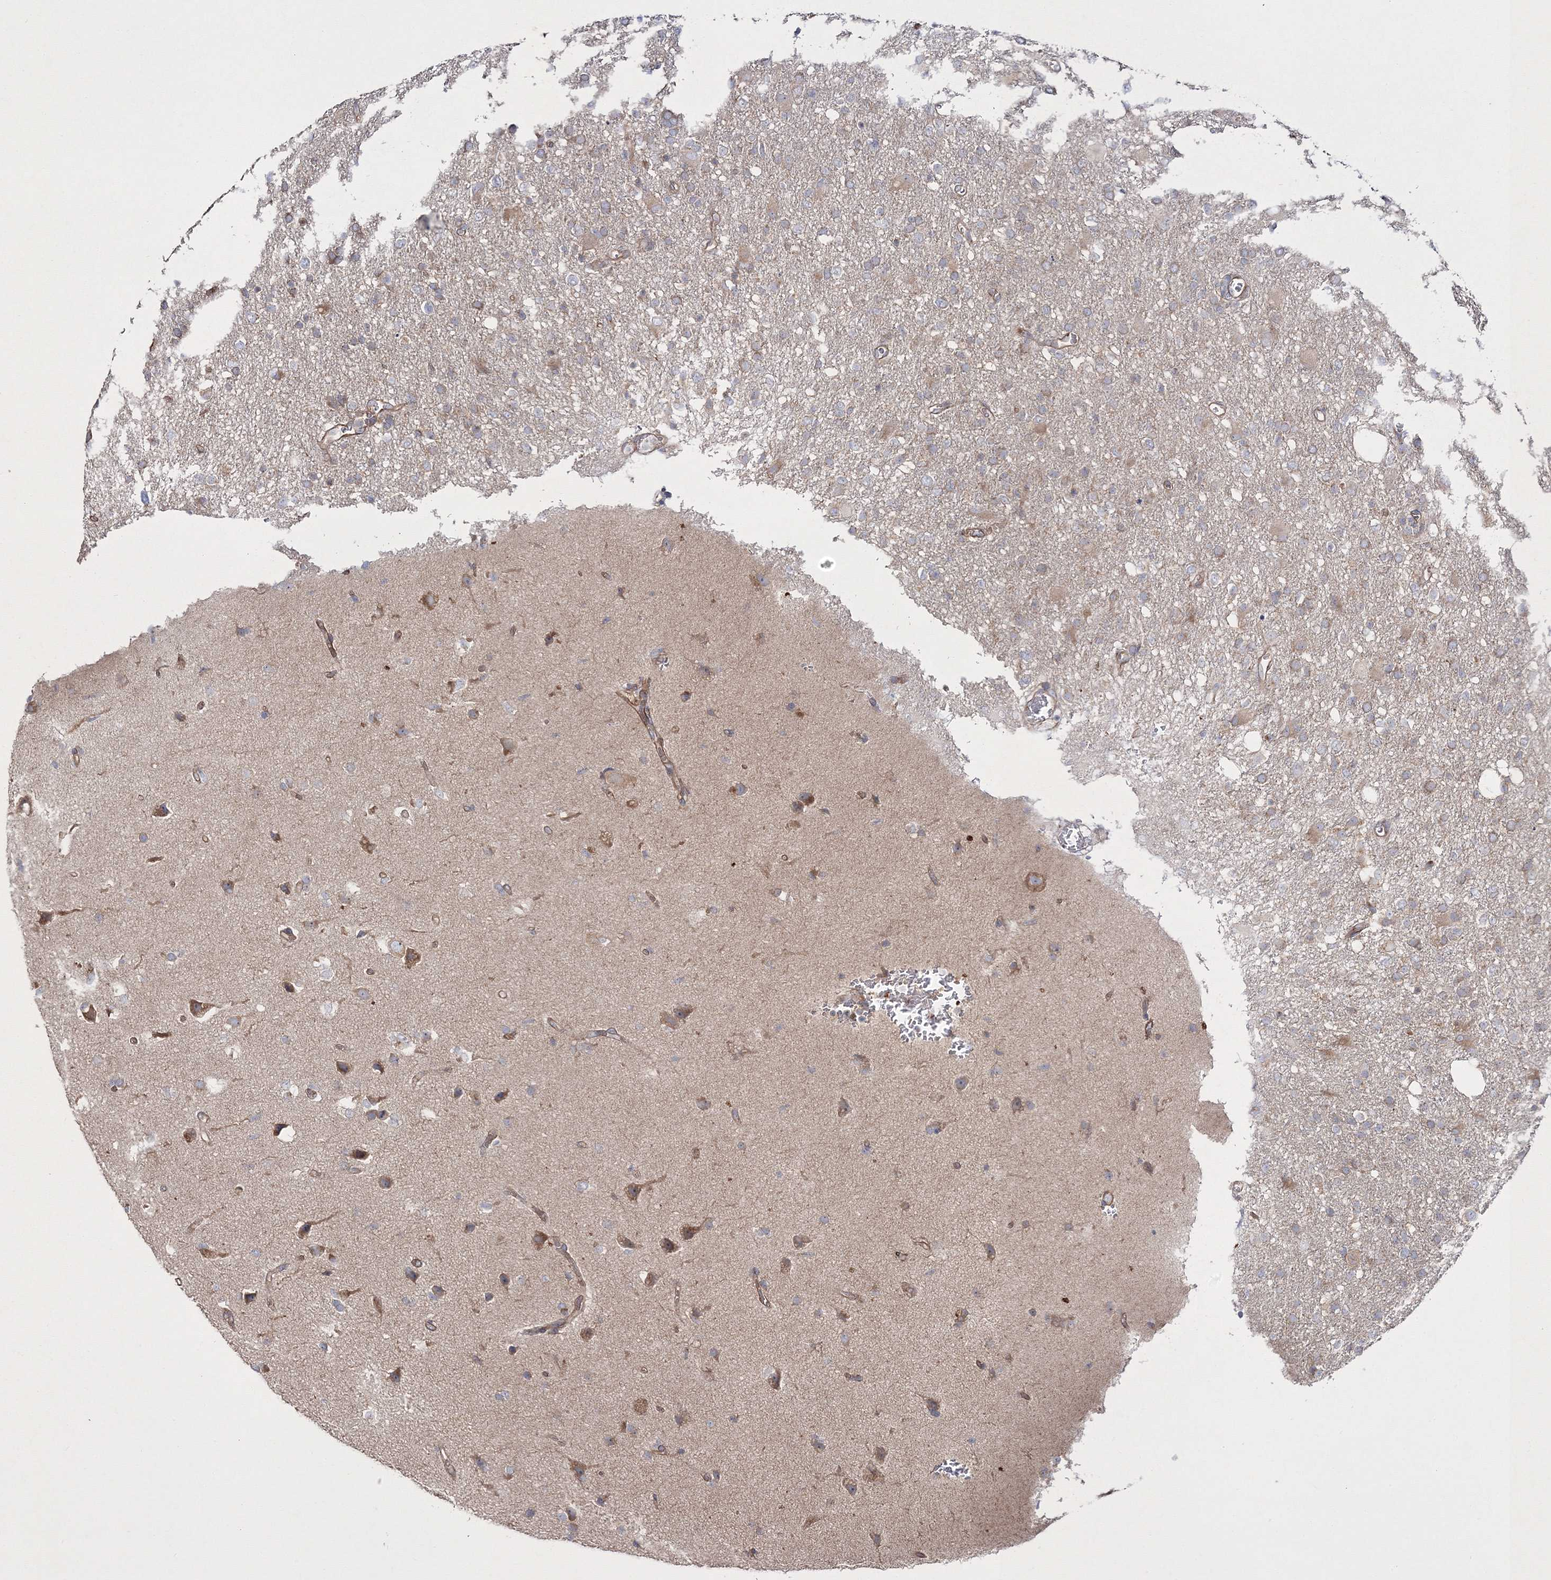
{"staining": {"intensity": "weak", "quantity": "<25%", "location": "cytoplasmic/membranous"}, "tissue": "glioma", "cell_type": "Tumor cells", "image_type": "cancer", "snomed": [{"axis": "morphology", "description": "Glioma, malignant, High grade"}, {"axis": "topography", "description": "Brain"}], "caption": "Immunohistochemical staining of glioma reveals no significant expression in tumor cells.", "gene": "ZSWIM6", "patient": {"sex": "female", "age": 57}}